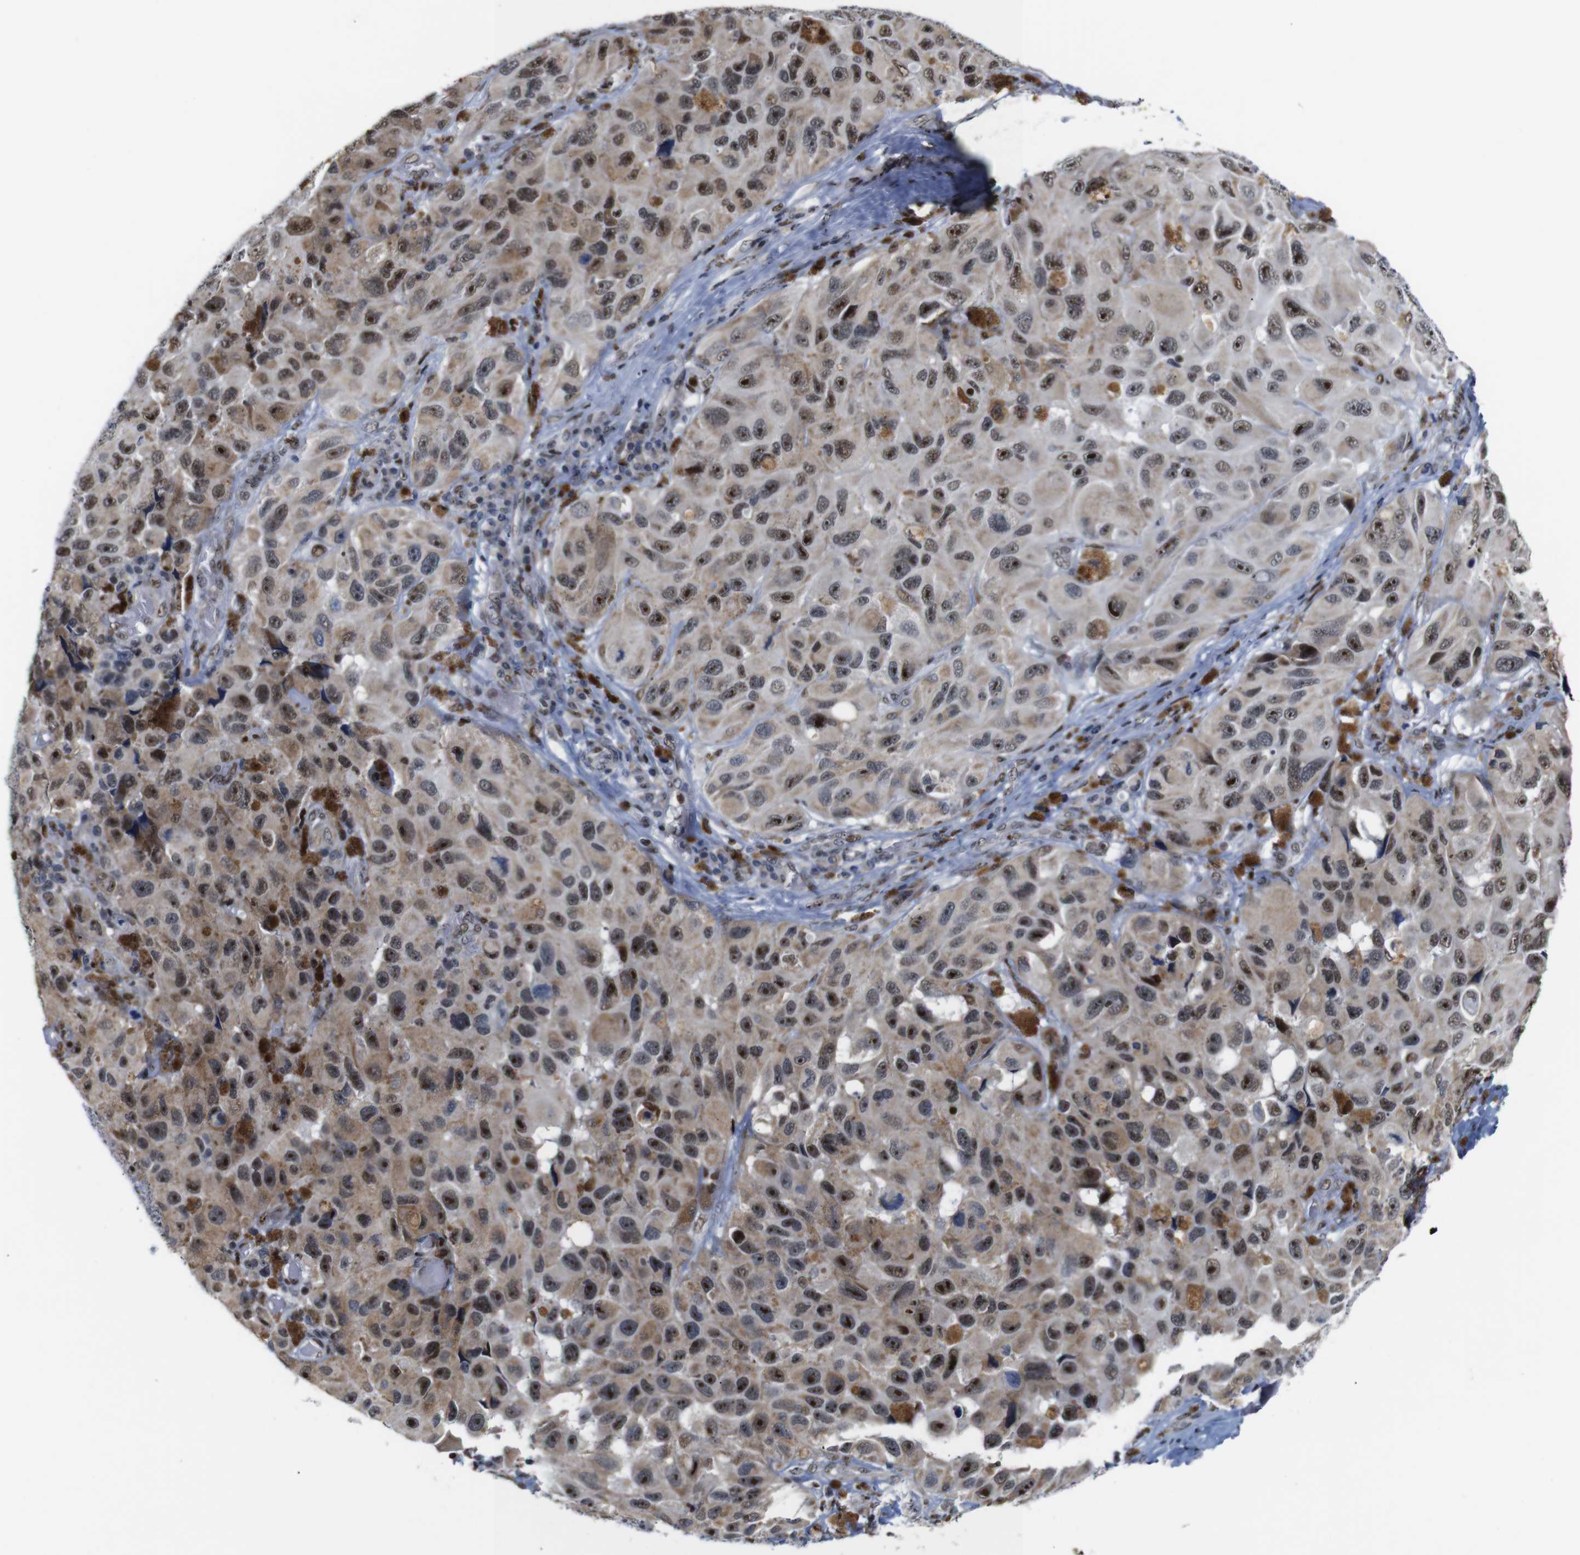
{"staining": {"intensity": "strong", "quantity": ">75%", "location": "cytoplasmic/membranous,nuclear"}, "tissue": "melanoma", "cell_type": "Tumor cells", "image_type": "cancer", "snomed": [{"axis": "morphology", "description": "Malignant melanoma, NOS"}, {"axis": "topography", "description": "Skin"}], "caption": "A brown stain highlights strong cytoplasmic/membranous and nuclear positivity of a protein in human malignant melanoma tumor cells. Nuclei are stained in blue.", "gene": "GATA6", "patient": {"sex": "female", "age": 73}}